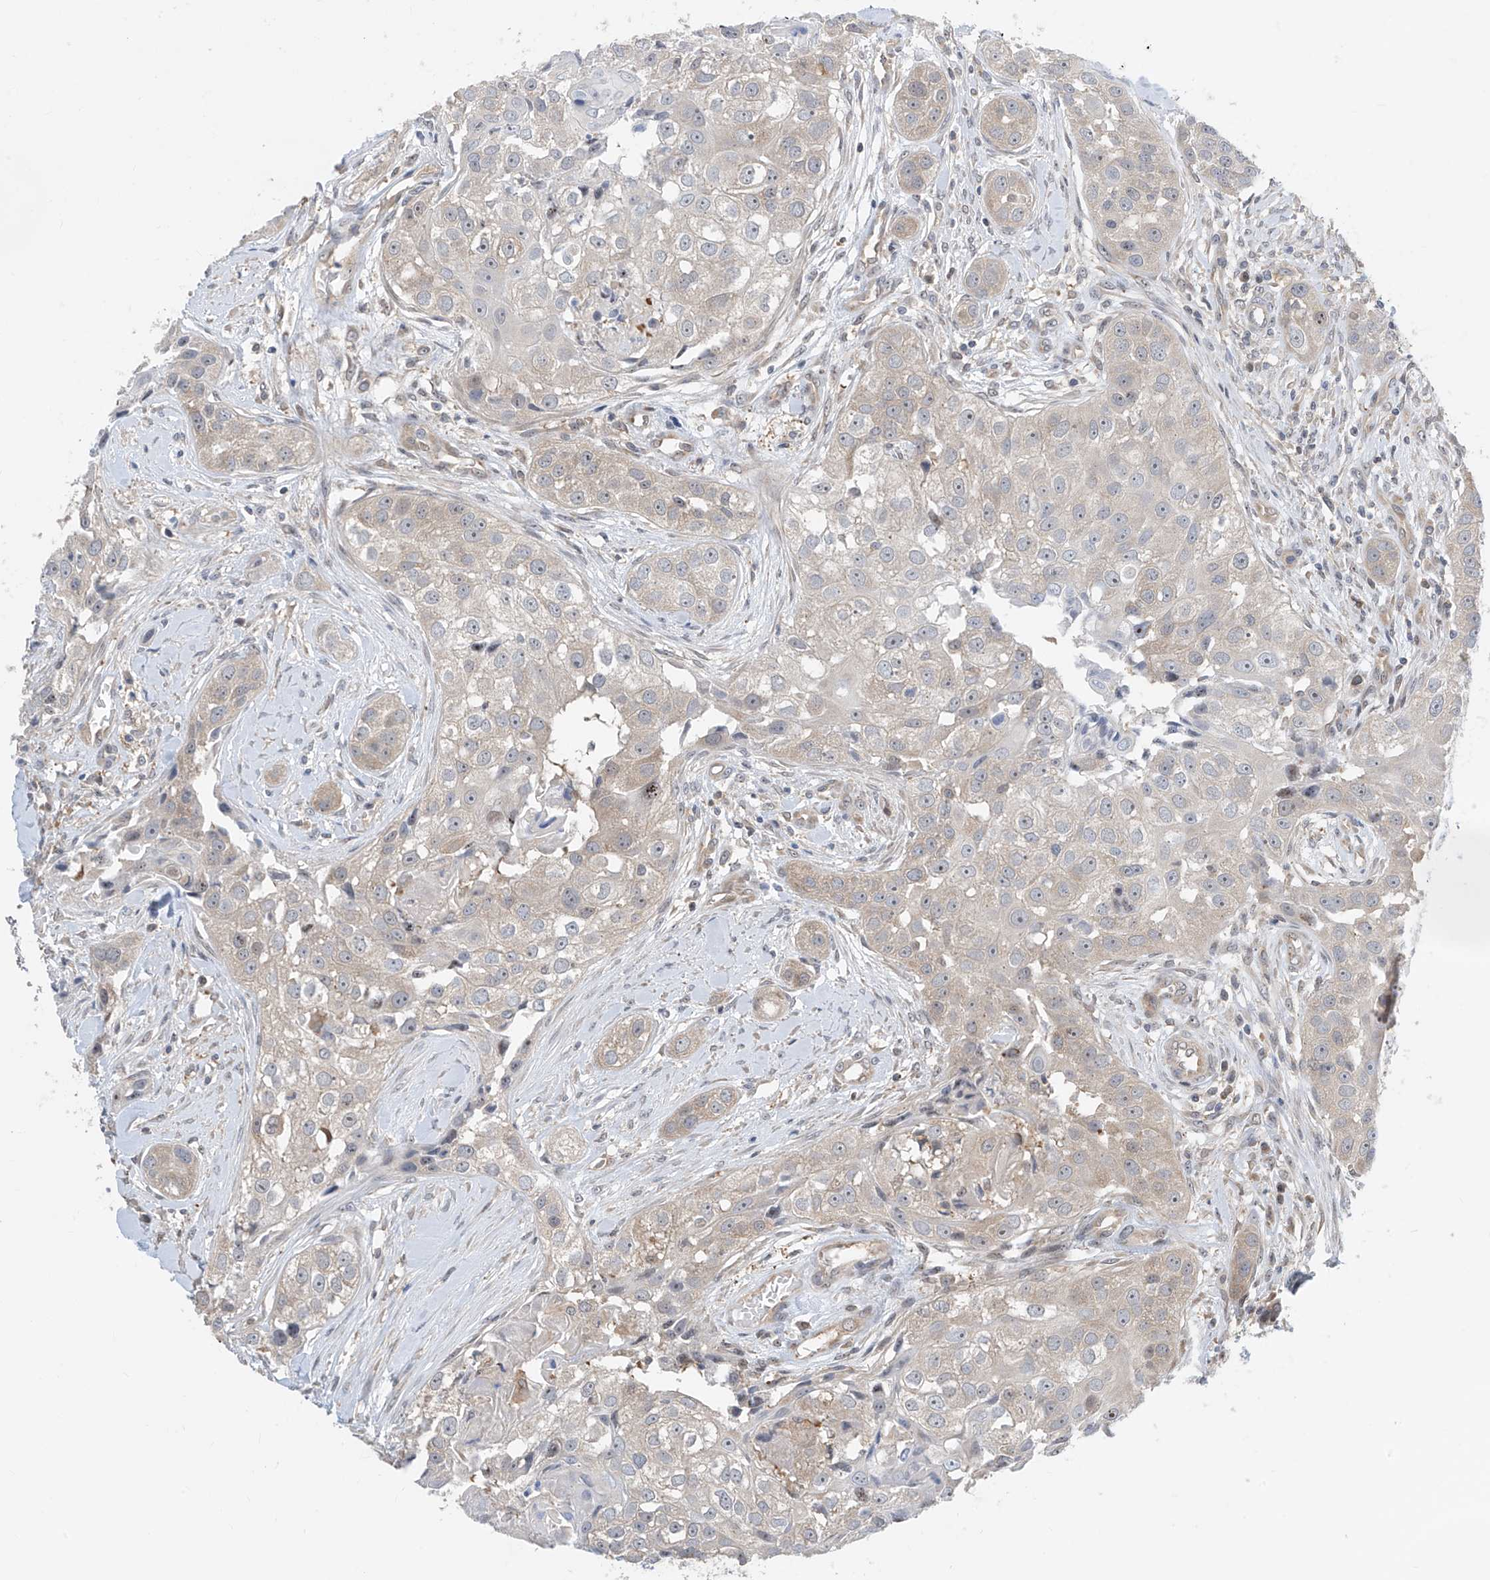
{"staining": {"intensity": "weak", "quantity": "<25%", "location": "cytoplasmic/membranous"}, "tissue": "head and neck cancer", "cell_type": "Tumor cells", "image_type": "cancer", "snomed": [{"axis": "morphology", "description": "Normal tissue, NOS"}, {"axis": "morphology", "description": "Squamous cell carcinoma, NOS"}, {"axis": "topography", "description": "Skeletal muscle"}, {"axis": "topography", "description": "Head-Neck"}], "caption": "Immunohistochemistry image of neoplastic tissue: human head and neck cancer stained with DAB (3,3'-diaminobenzidine) shows no significant protein expression in tumor cells.", "gene": "TTC38", "patient": {"sex": "male", "age": 51}}